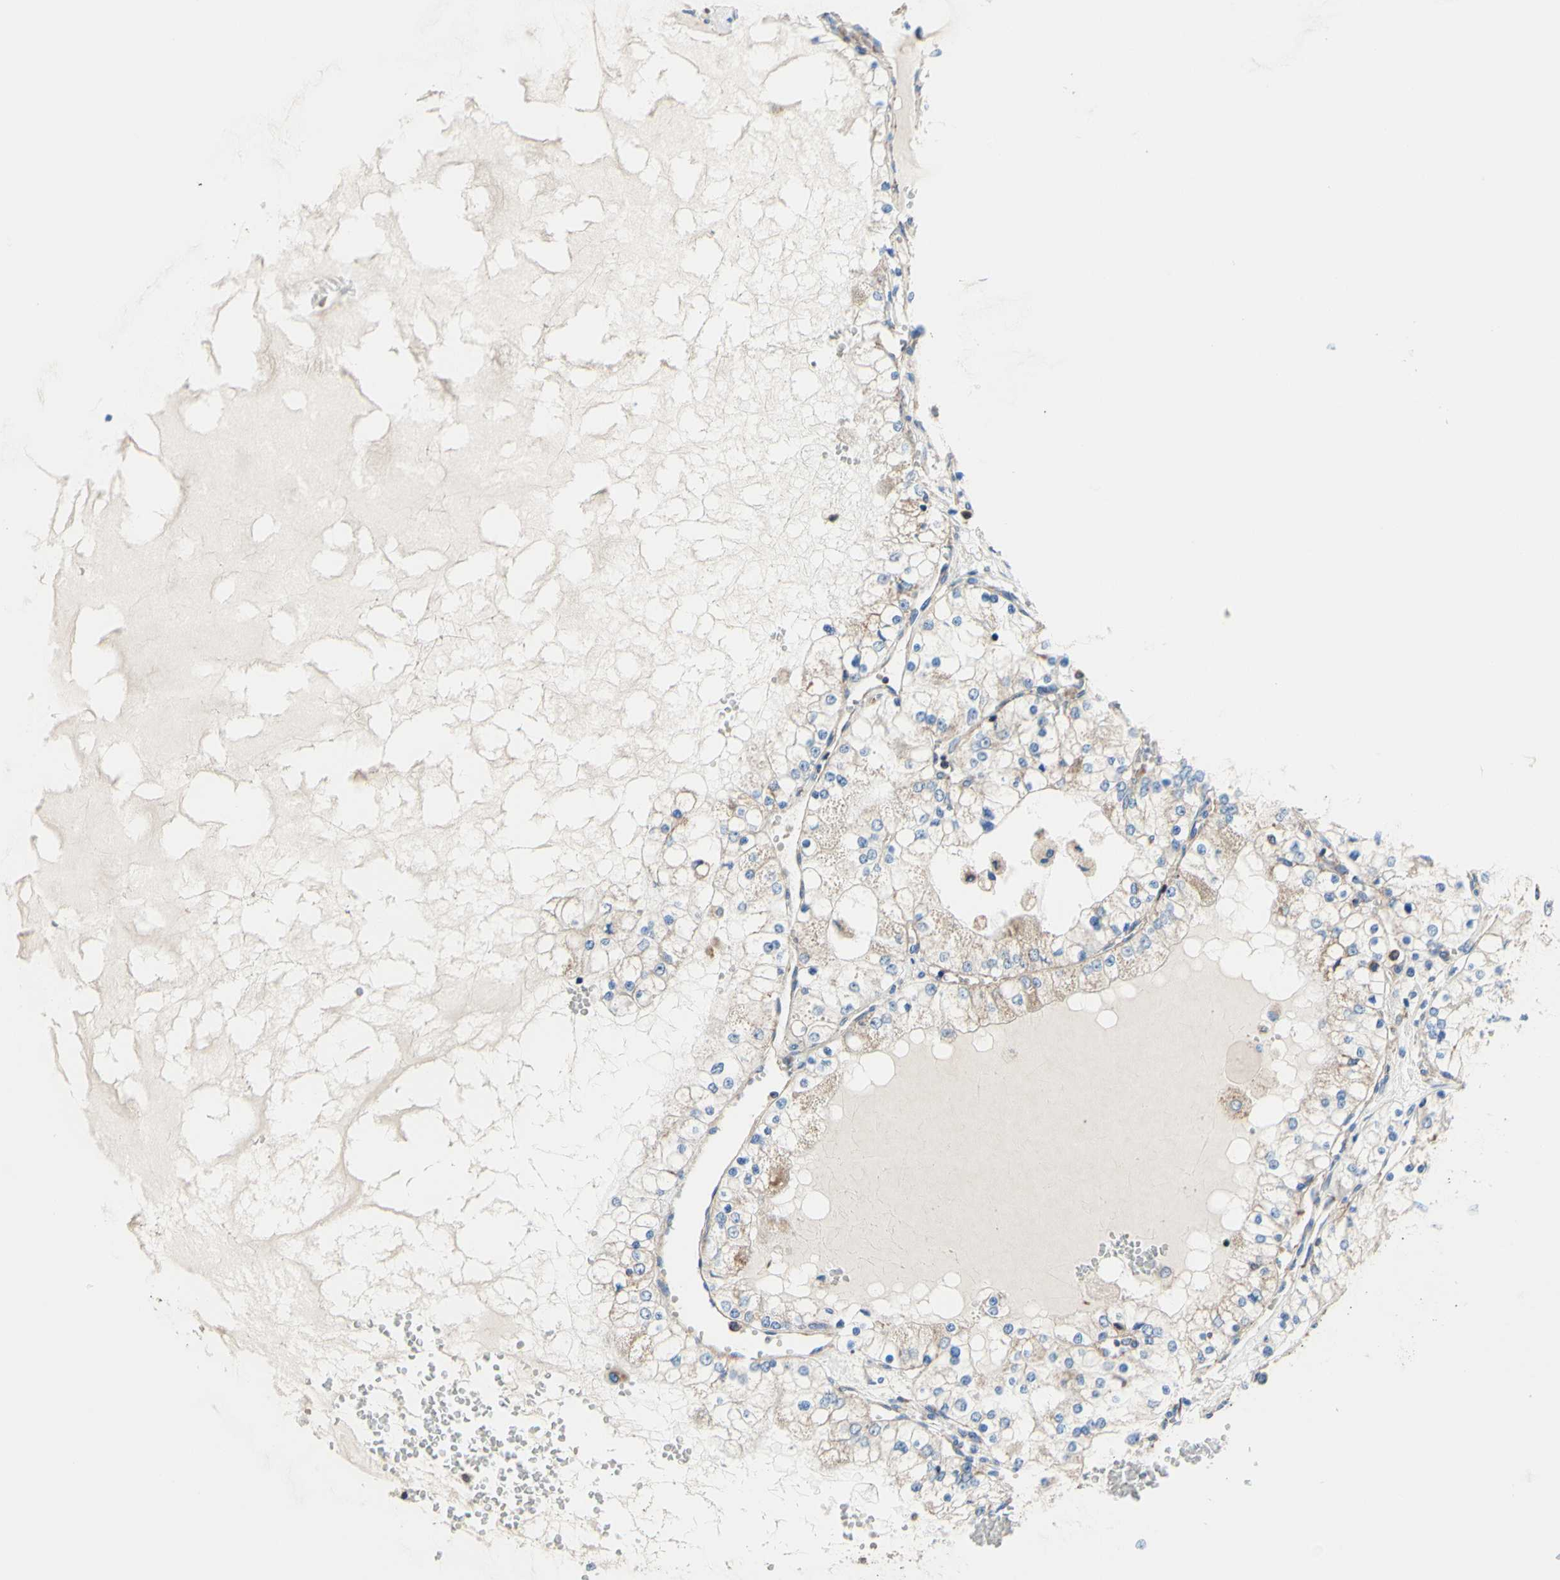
{"staining": {"intensity": "weak", "quantity": "<25%", "location": "cytoplasmic/membranous"}, "tissue": "renal cancer", "cell_type": "Tumor cells", "image_type": "cancer", "snomed": [{"axis": "morphology", "description": "Adenocarcinoma, NOS"}, {"axis": "topography", "description": "Kidney"}], "caption": "This is a micrograph of IHC staining of renal adenocarcinoma, which shows no expression in tumor cells. (DAB immunohistochemistry (IHC) with hematoxylin counter stain).", "gene": "FMR1", "patient": {"sex": "male", "age": 68}}